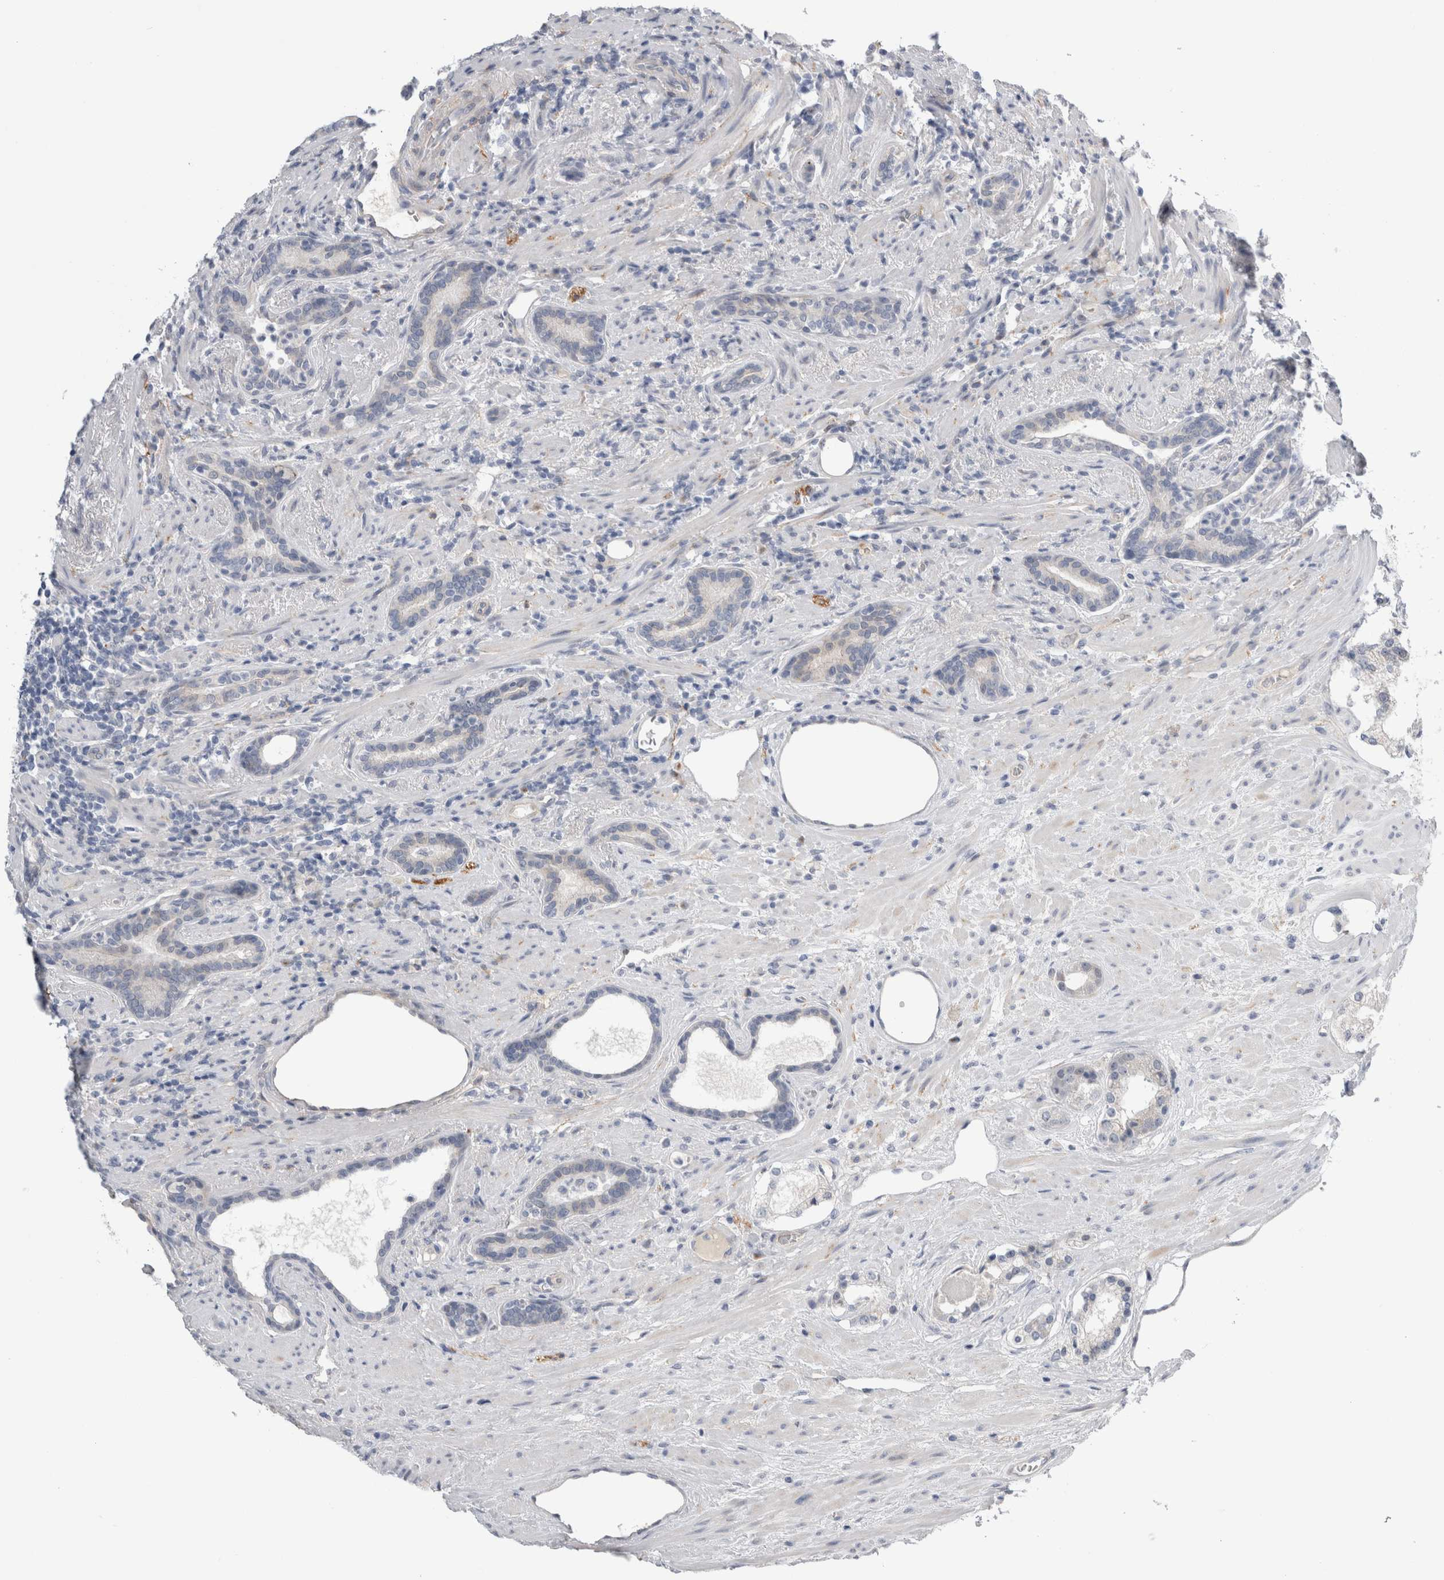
{"staining": {"intensity": "negative", "quantity": "none", "location": "none"}, "tissue": "prostate cancer", "cell_type": "Tumor cells", "image_type": "cancer", "snomed": [{"axis": "morphology", "description": "Adenocarcinoma, High grade"}, {"axis": "topography", "description": "Prostate"}], "caption": "A high-resolution micrograph shows immunohistochemistry (IHC) staining of high-grade adenocarcinoma (prostate), which demonstrates no significant expression in tumor cells.", "gene": "TAFA5", "patient": {"sex": "male", "age": 71}}